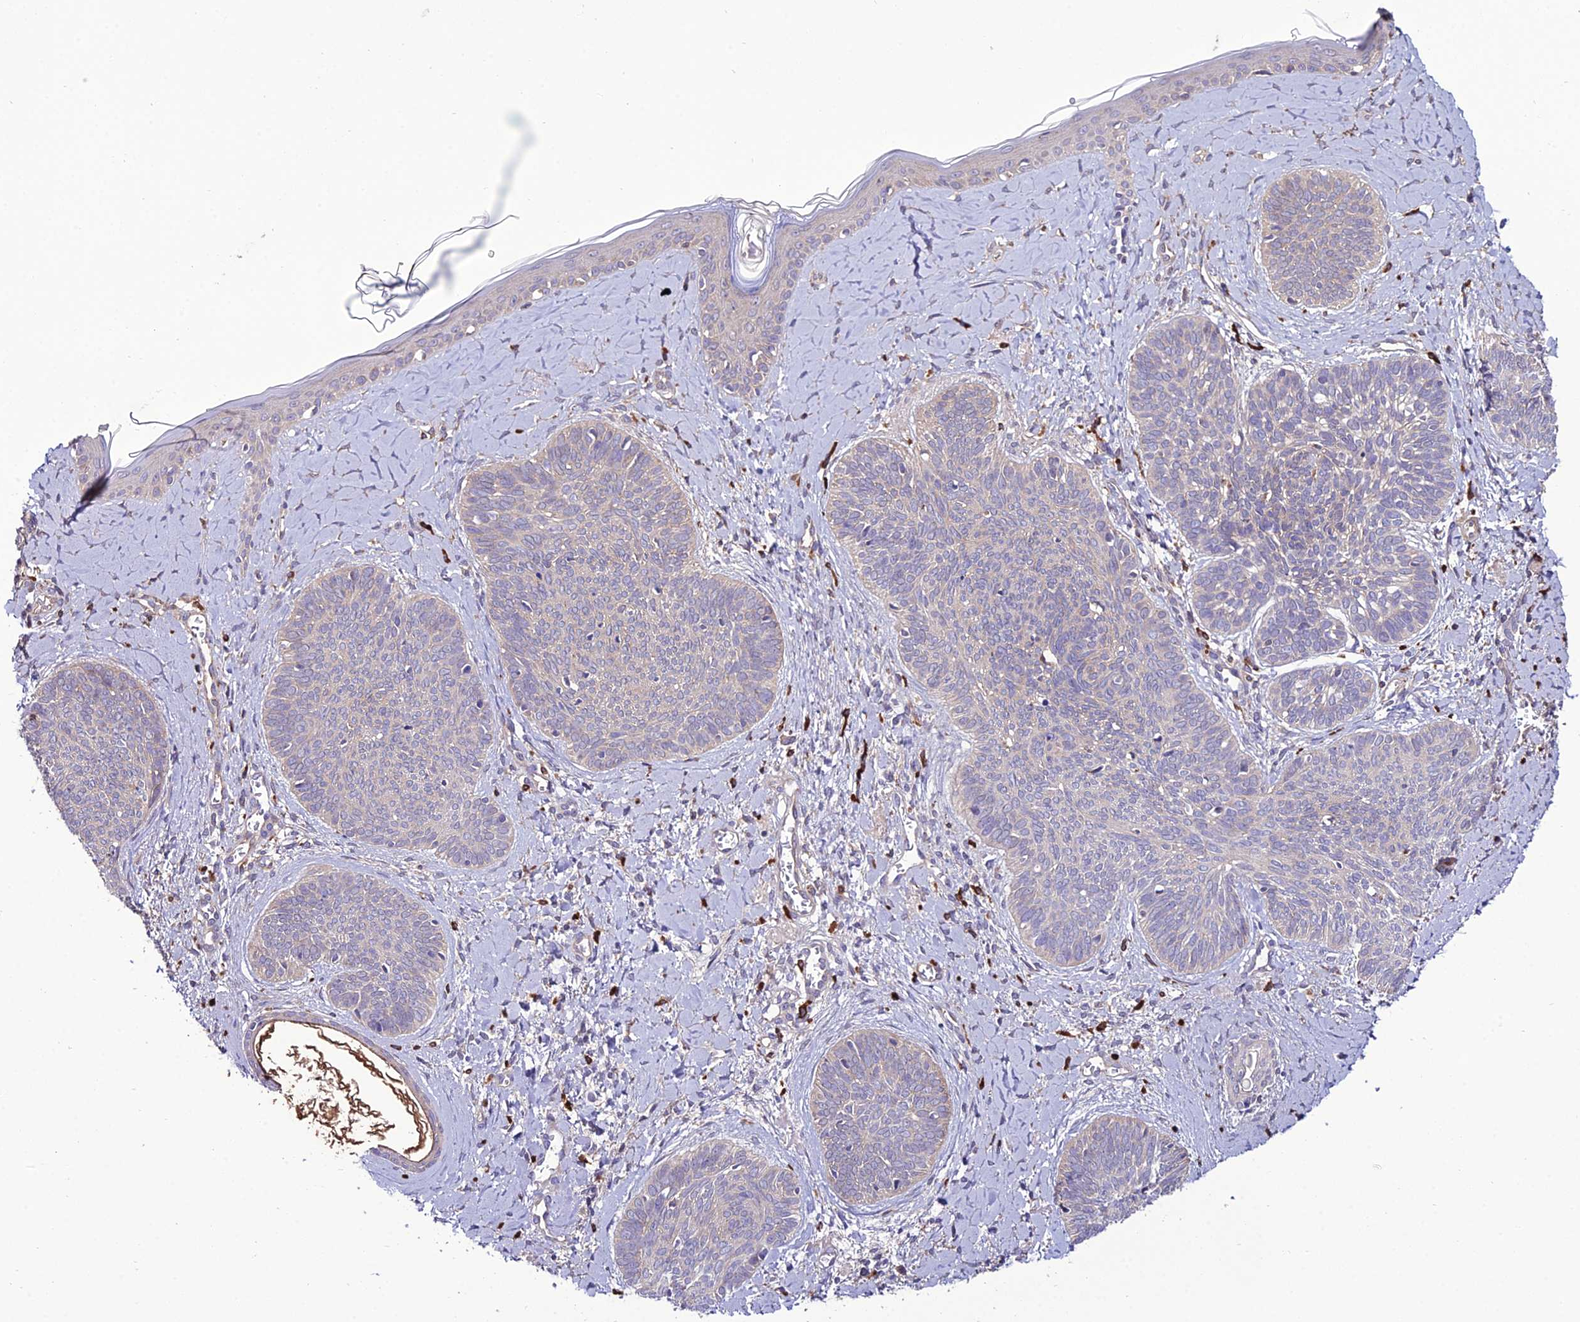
{"staining": {"intensity": "negative", "quantity": "none", "location": "none"}, "tissue": "skin cancer", "cell_type": "Tumor cells", "image_type": "cancer", "snomed": [{"axis": "morphology", "description": "Basal cell carcinoma"}, {"axis": "topography", "description": "Skin"}], "caption": "There is no significant staining in tumor cells of skin cancer. (DAB (3,3'-diaminobenzidine) immunohistochemistry with hematoxylin counter stain).", "gene": "PPIL3", "patient": {"sex": "female", "age": 81}}